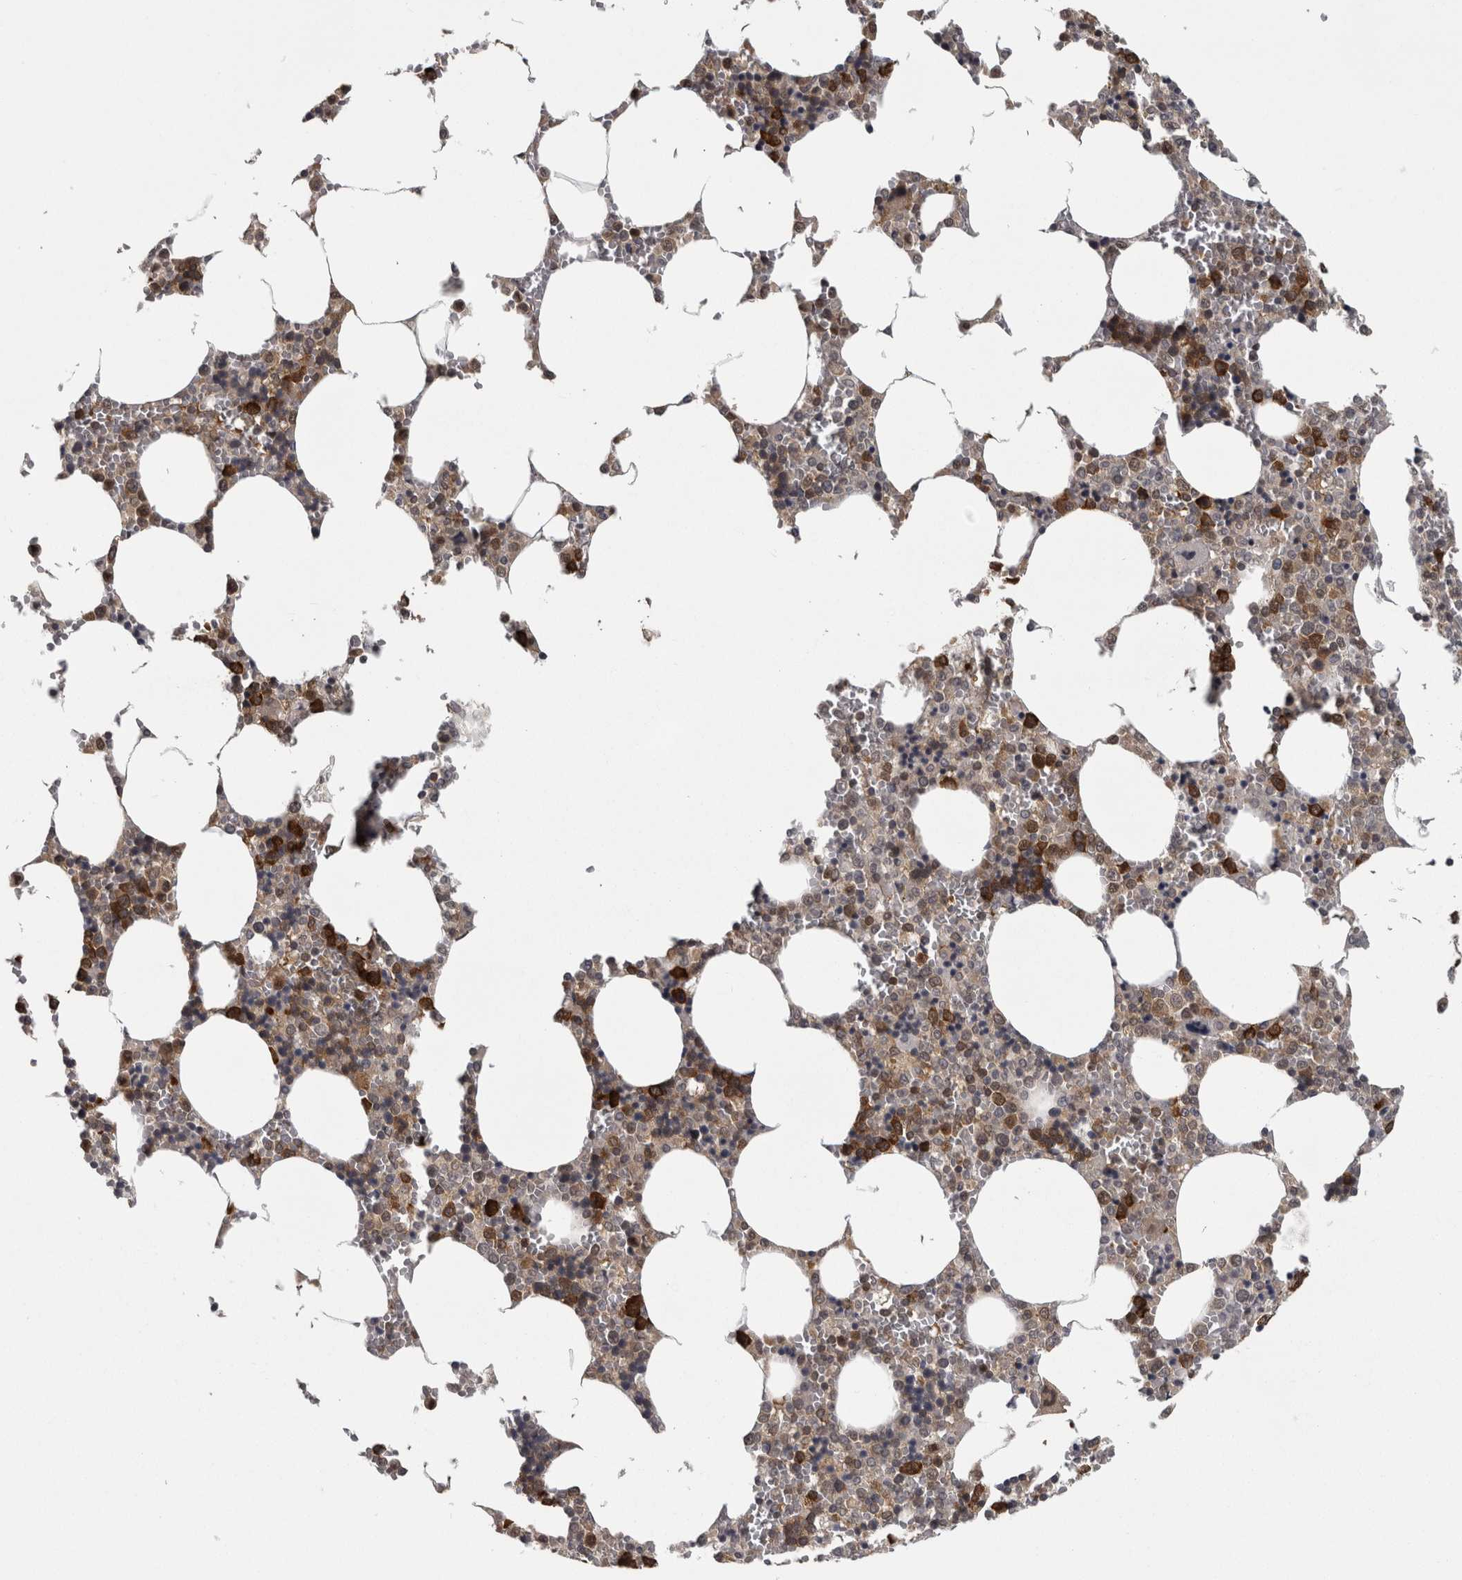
{"staining": {"intensity": "strong", "quantity": "<25%", "location": "cytoplasmic/membranous"}, "tissue": "bone marrow", "cell_type": "Hematopoietic cells", "image_type": "normal", "snomed": [{"axis": "morphology", "description": "Normal tissue, NOS"}, {"axis": "topography", "description": "Bone marrow"}], "caption": "About <25% of hematopoietic cells in benign bone marrow display strong cytoplasmic/membranous protein staining as visualized by brown immunohistochemical staining.", "gene": "CACYBP", "patient": {"sex": "male", "age": 70}}